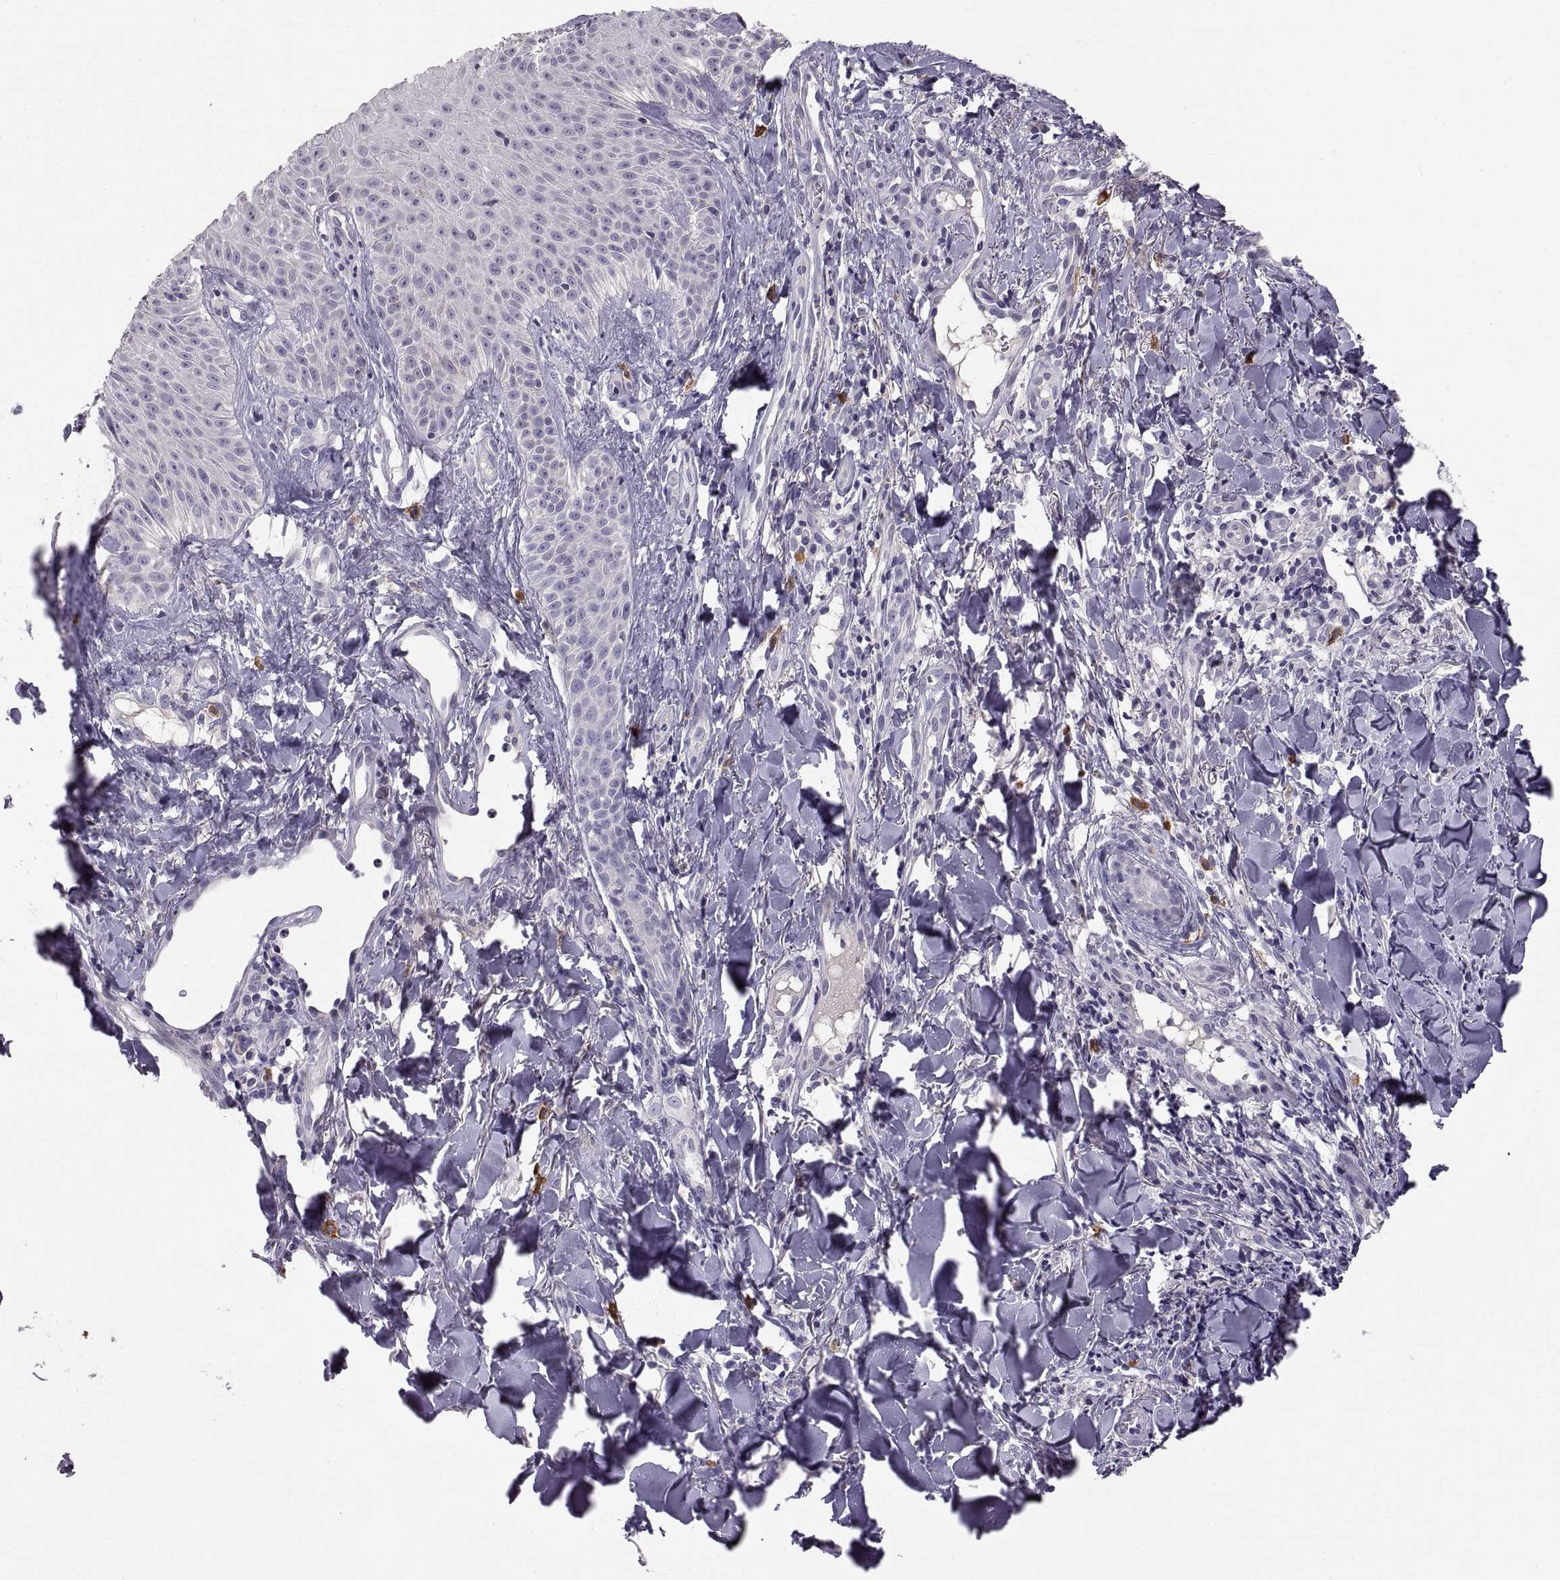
{"staining": {"intensity": "negative", "quantity": "none", "location": "none"}, "tissue": "melanoma", "cell_type": "Tumor cells", "image_type": "cancer", "snomed": [{"axis": "morphology", "description": "Malignant melanoma, NOS"}, {"axis": "topography", "description": "Skin"}], "caption": "A micrograph of human malignant melanoma is negative for staining in tumor cells. Nuclei are stained in blue.", "gene": "WFDC8", "patient": {"sex": "male", "age": 67}}